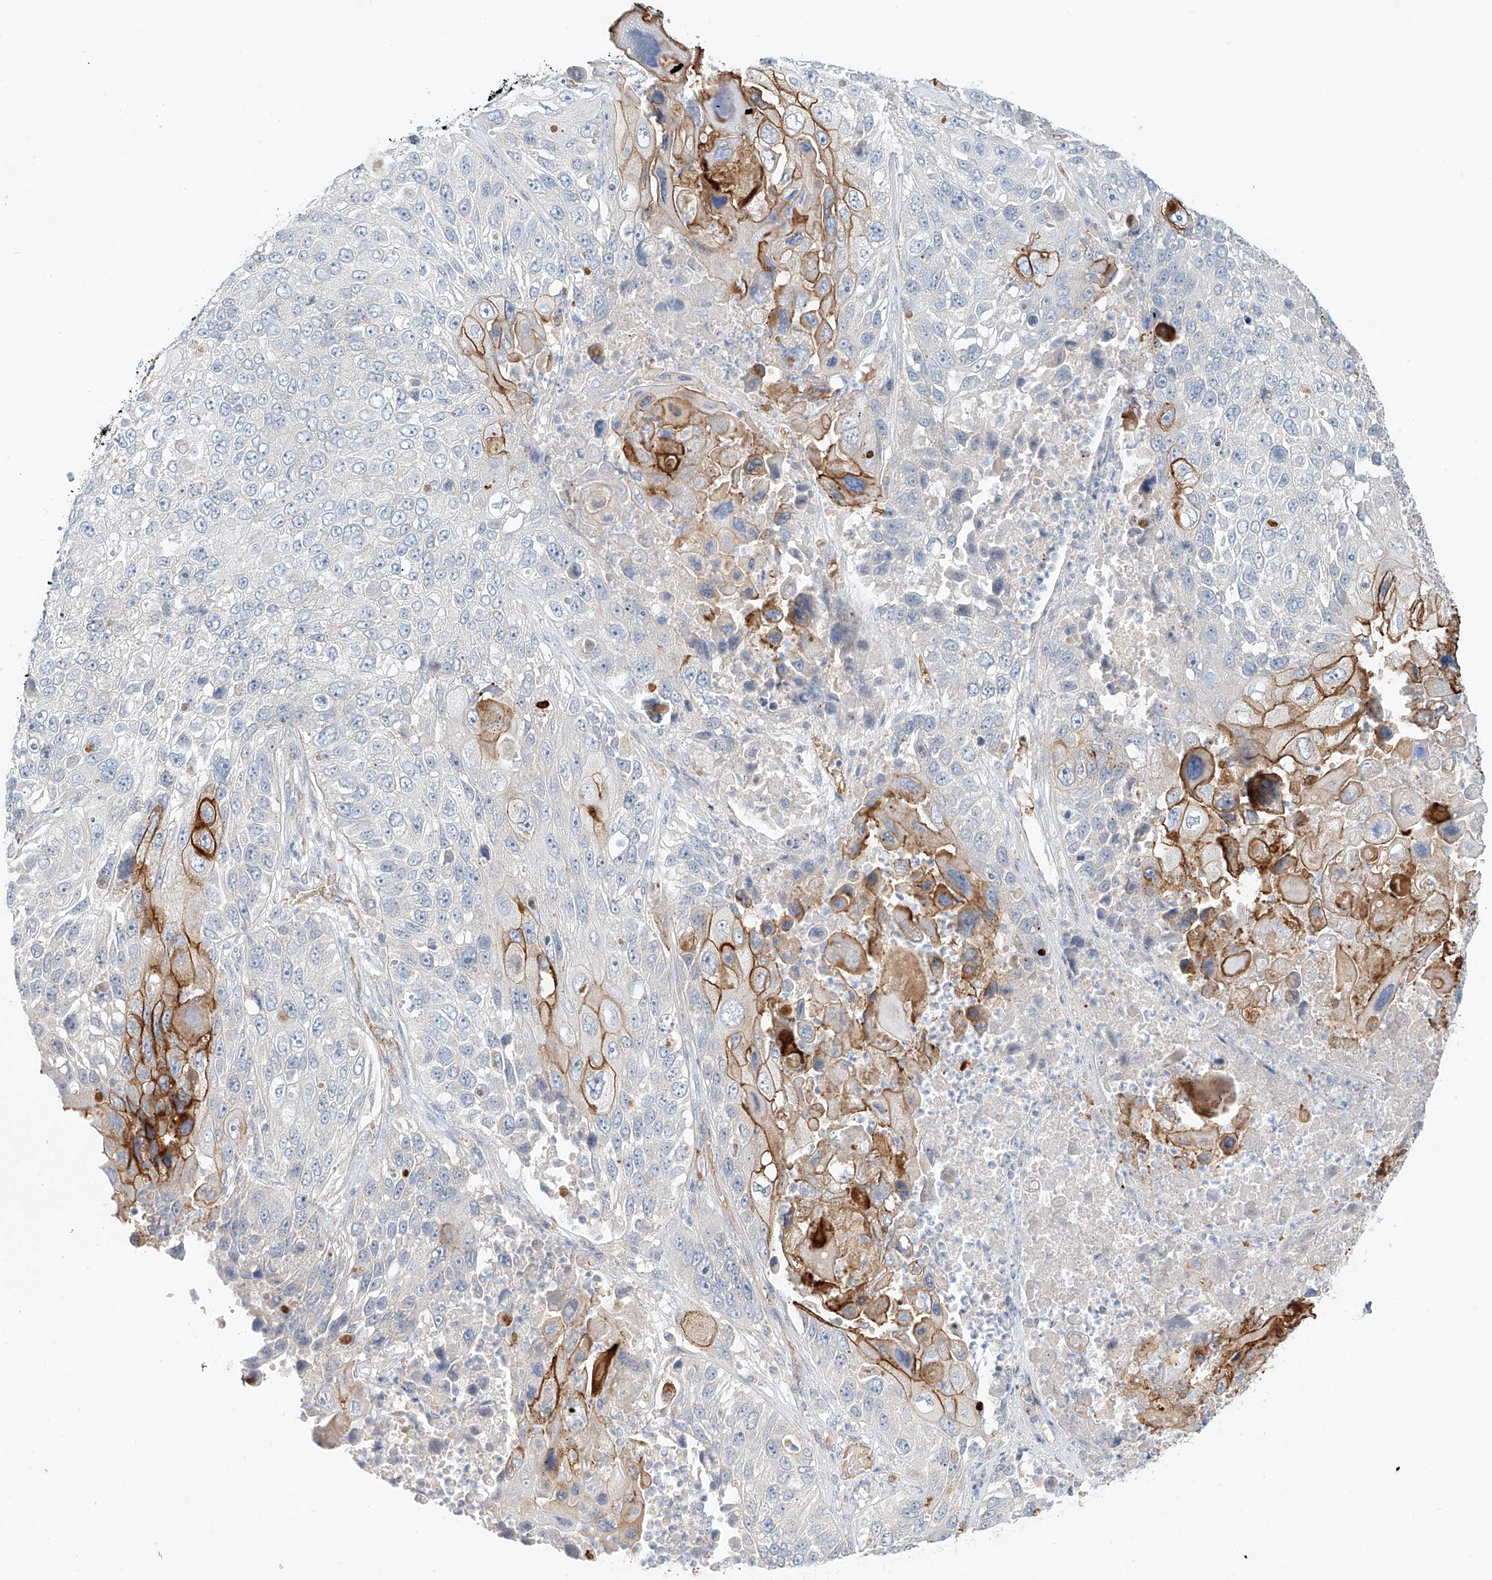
{"staining": {"intensity": "strong", "quantity": "<25%", "location": "cytoplasmic/membranous"}, "tissue": "lung cancer", "cell_type": "Tumor cells", "image_type": "cancer", "snomed": [{"axis": "morphology", "description": "Squamous cell carcinoma, NOS"}, {"axis": "topography", "description": "Lung"}], "caption": "Squamous cell carcinoma (lung) was stained to show a protein in brown. There is medium levels of strong cytoplasmic/membranous expression in approximately <25% of tumor cells. (IHC, brightfield microscopy, high magnification).", "gene": "SYTL3", "patient": {"sex": "male", "age": 61}}